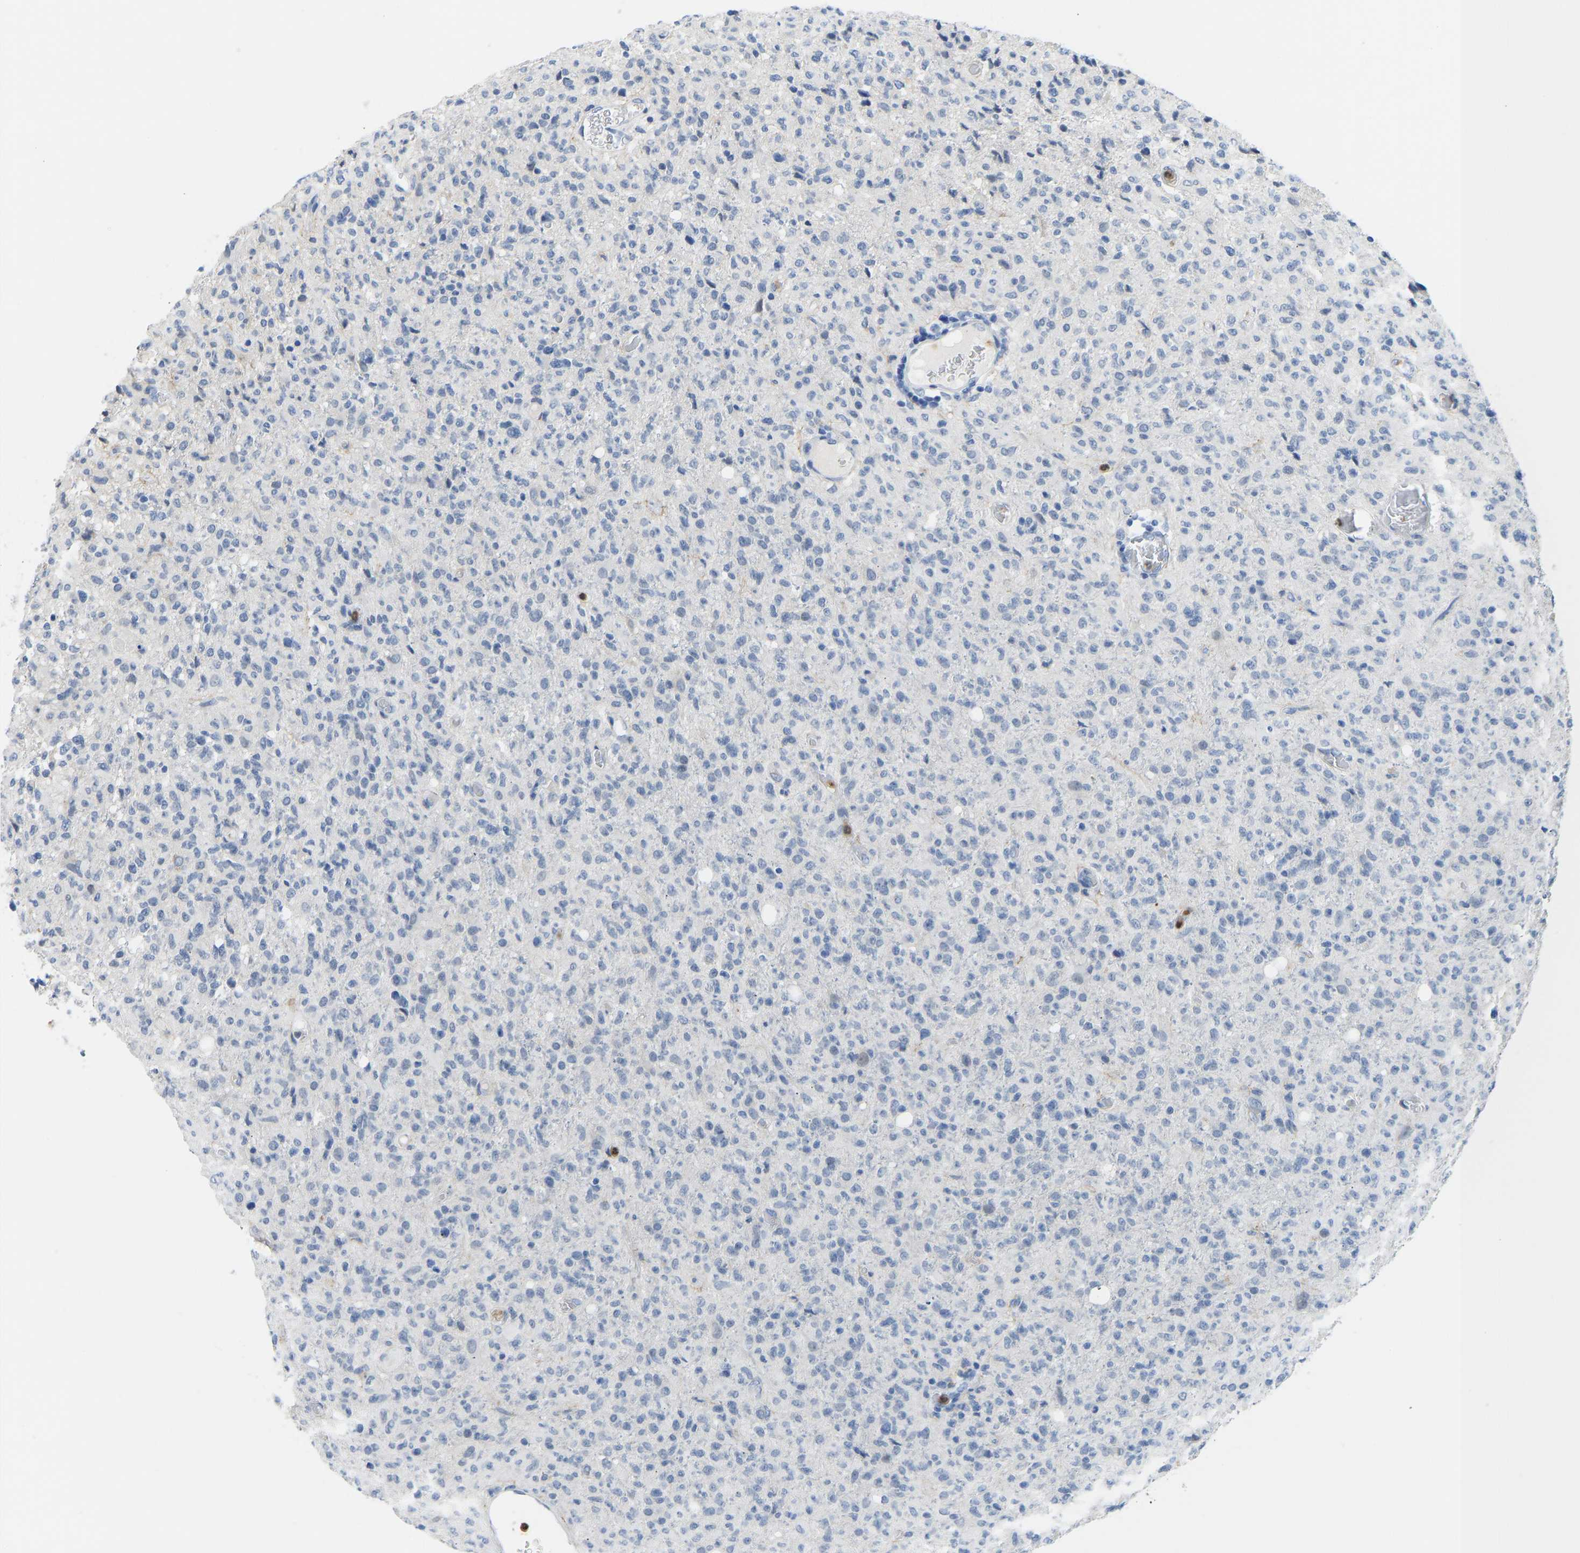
{"staining": {"intensity": "negative", "quantity": "none", "location": "none"}, "tissue": "glioma", "cell_type": "Tumor cells", "image_type": "cancer", "snomed": [{"axis": "morphology", "description": "Glioma, malignant, High grade"}, {"axis": "topography", "description": "Brain"}], "caption": "Immunohistochemistry (IHC) photomicrograph of malignant glioma (high-grade) stained for a protein (brown), which shows no staining in tumor cells.", "gene": "TXNDC2", "patient": {"sex": "female", "age": 57}}